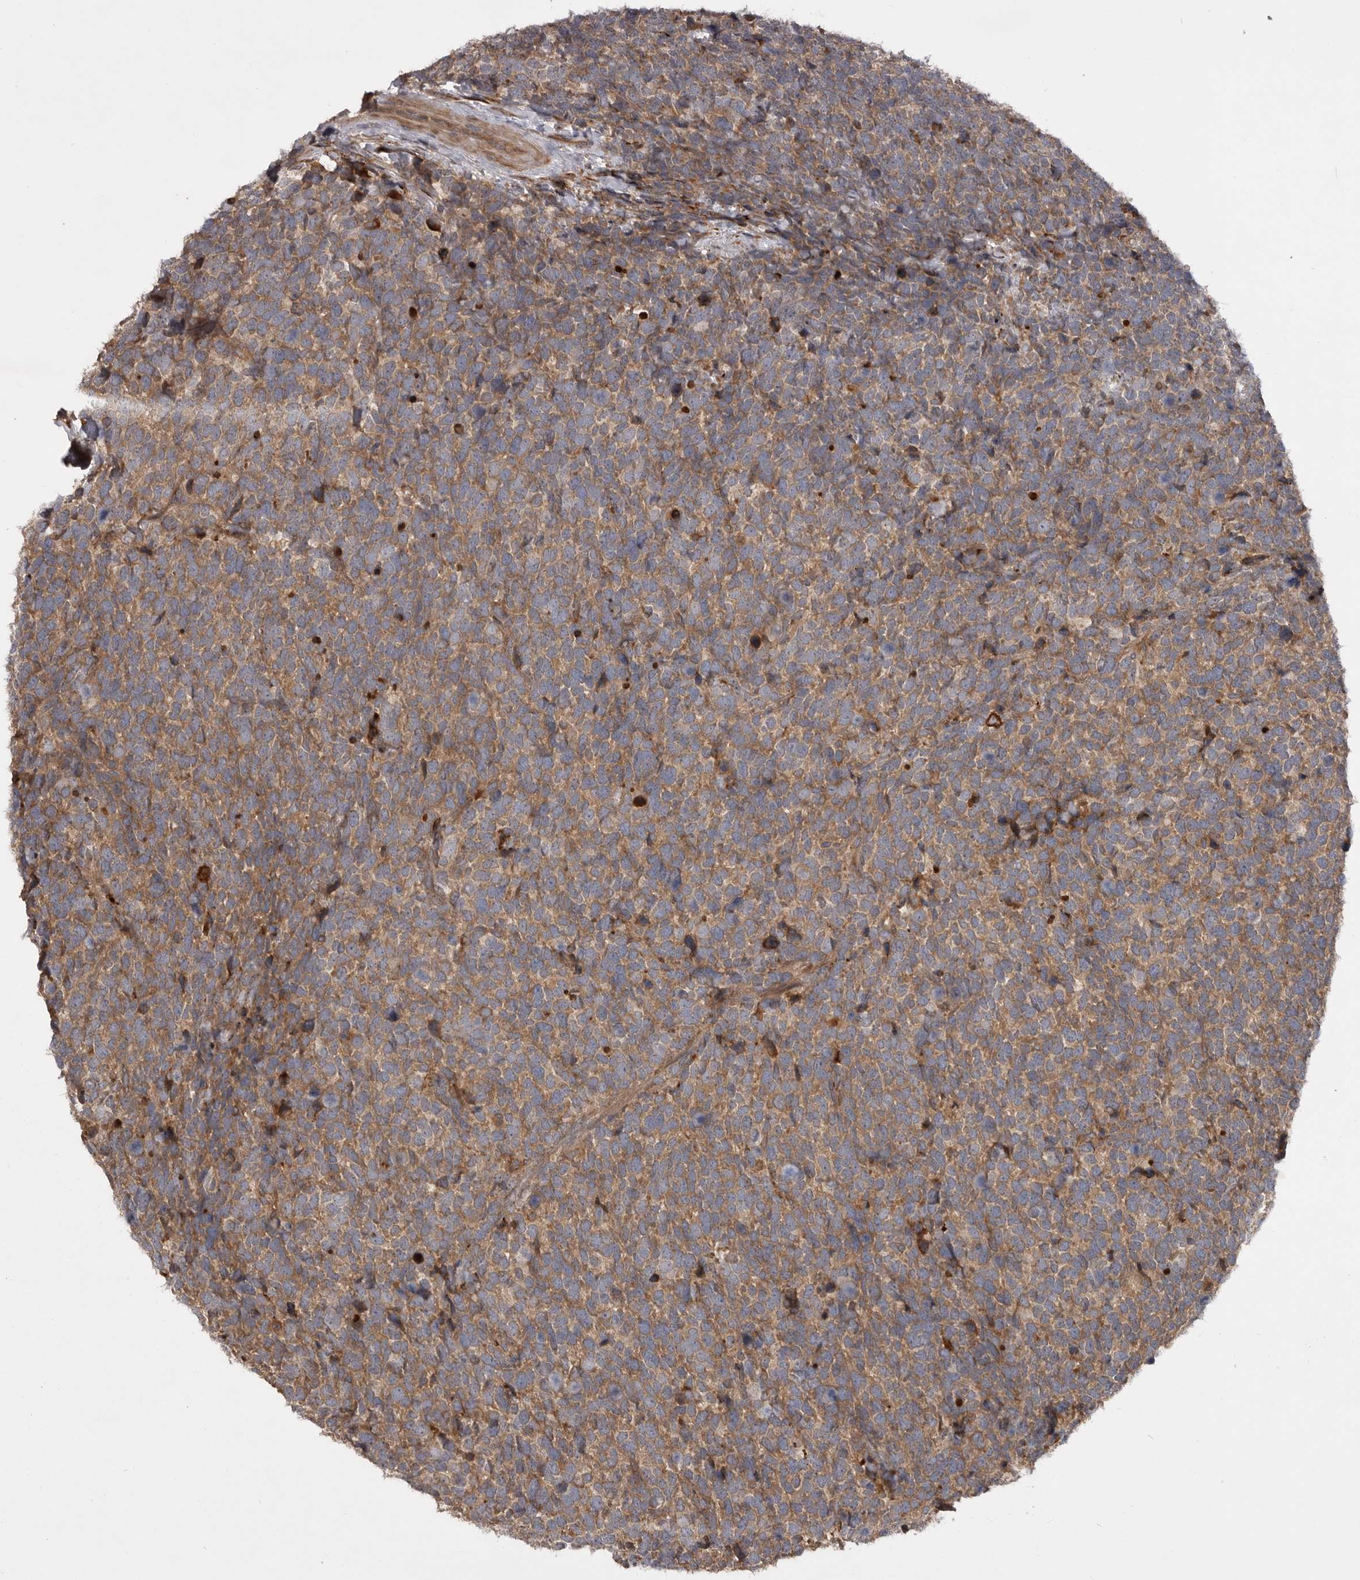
{"staining": {"intensity": "weak", "quantity": ">75%", "location": "cytoplasmic/membranous"}, "tissue": "urothelial cancer", "cell_type": "Tumor cells", "image_type": "cancer", "snomed": [{"axis": "morphology", "description": "Urothelial carcinoma, High grade"}, {"axis": "topography", "description": "Urinary bladder"}], "caption": "DAB (3,3'-diaminobenzidine) immunohistochemical staining of human high-grade urothelial carcinoma displays weak cytoplasmic/membranous protein expression in approximately >75% of tumor cells.", "gene": "RAB3GAP2", "patient": {"sex": "female", "age": 82}}